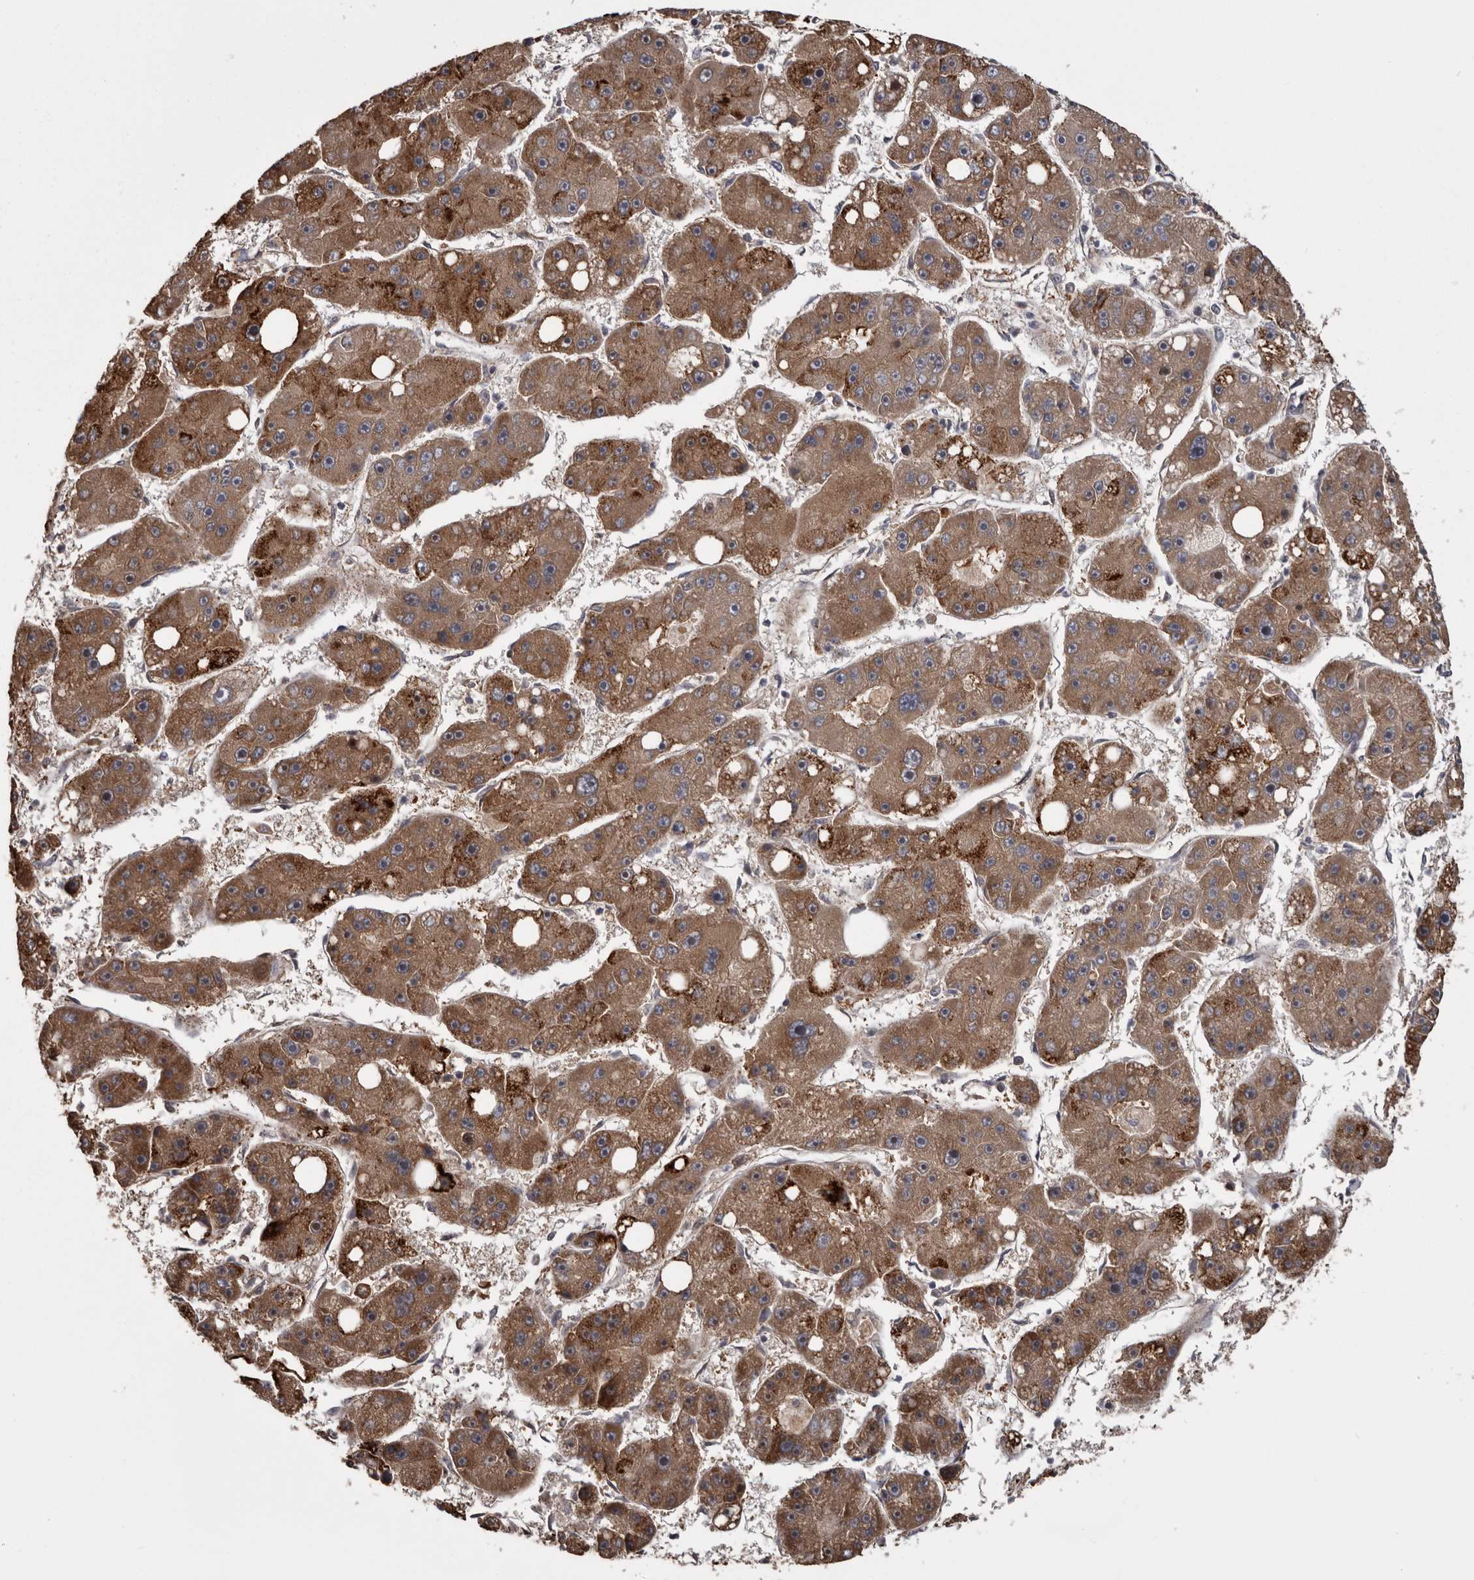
{"staining": {"intensity": "strong", "quantity": "25%-75%", "location": "cytoplasmic/membranous"}, "tissue": "liver cancer", "cell_type": "Tumor cells", "image_type": "cancer", "snomed": [{"axis": "morphology", "description": "Carcinoma, Hepatocellular, NOS"}, {"axis": "topography", "description": "Liver"}], "caption": "Liver cancer (hepatocellular carcinoma) stained with DAB immunohistochemistry (IHC) shows high levels of strong cytoplasmic/membranous expression in approximately 25%-75% of tumor cells. (DAB (3,3'-diaminobenzidine) = brown stain, brightfield microscopy at high magnification).", "gene": "DARS1", "patient": {"sex": "female", "age": 61}}